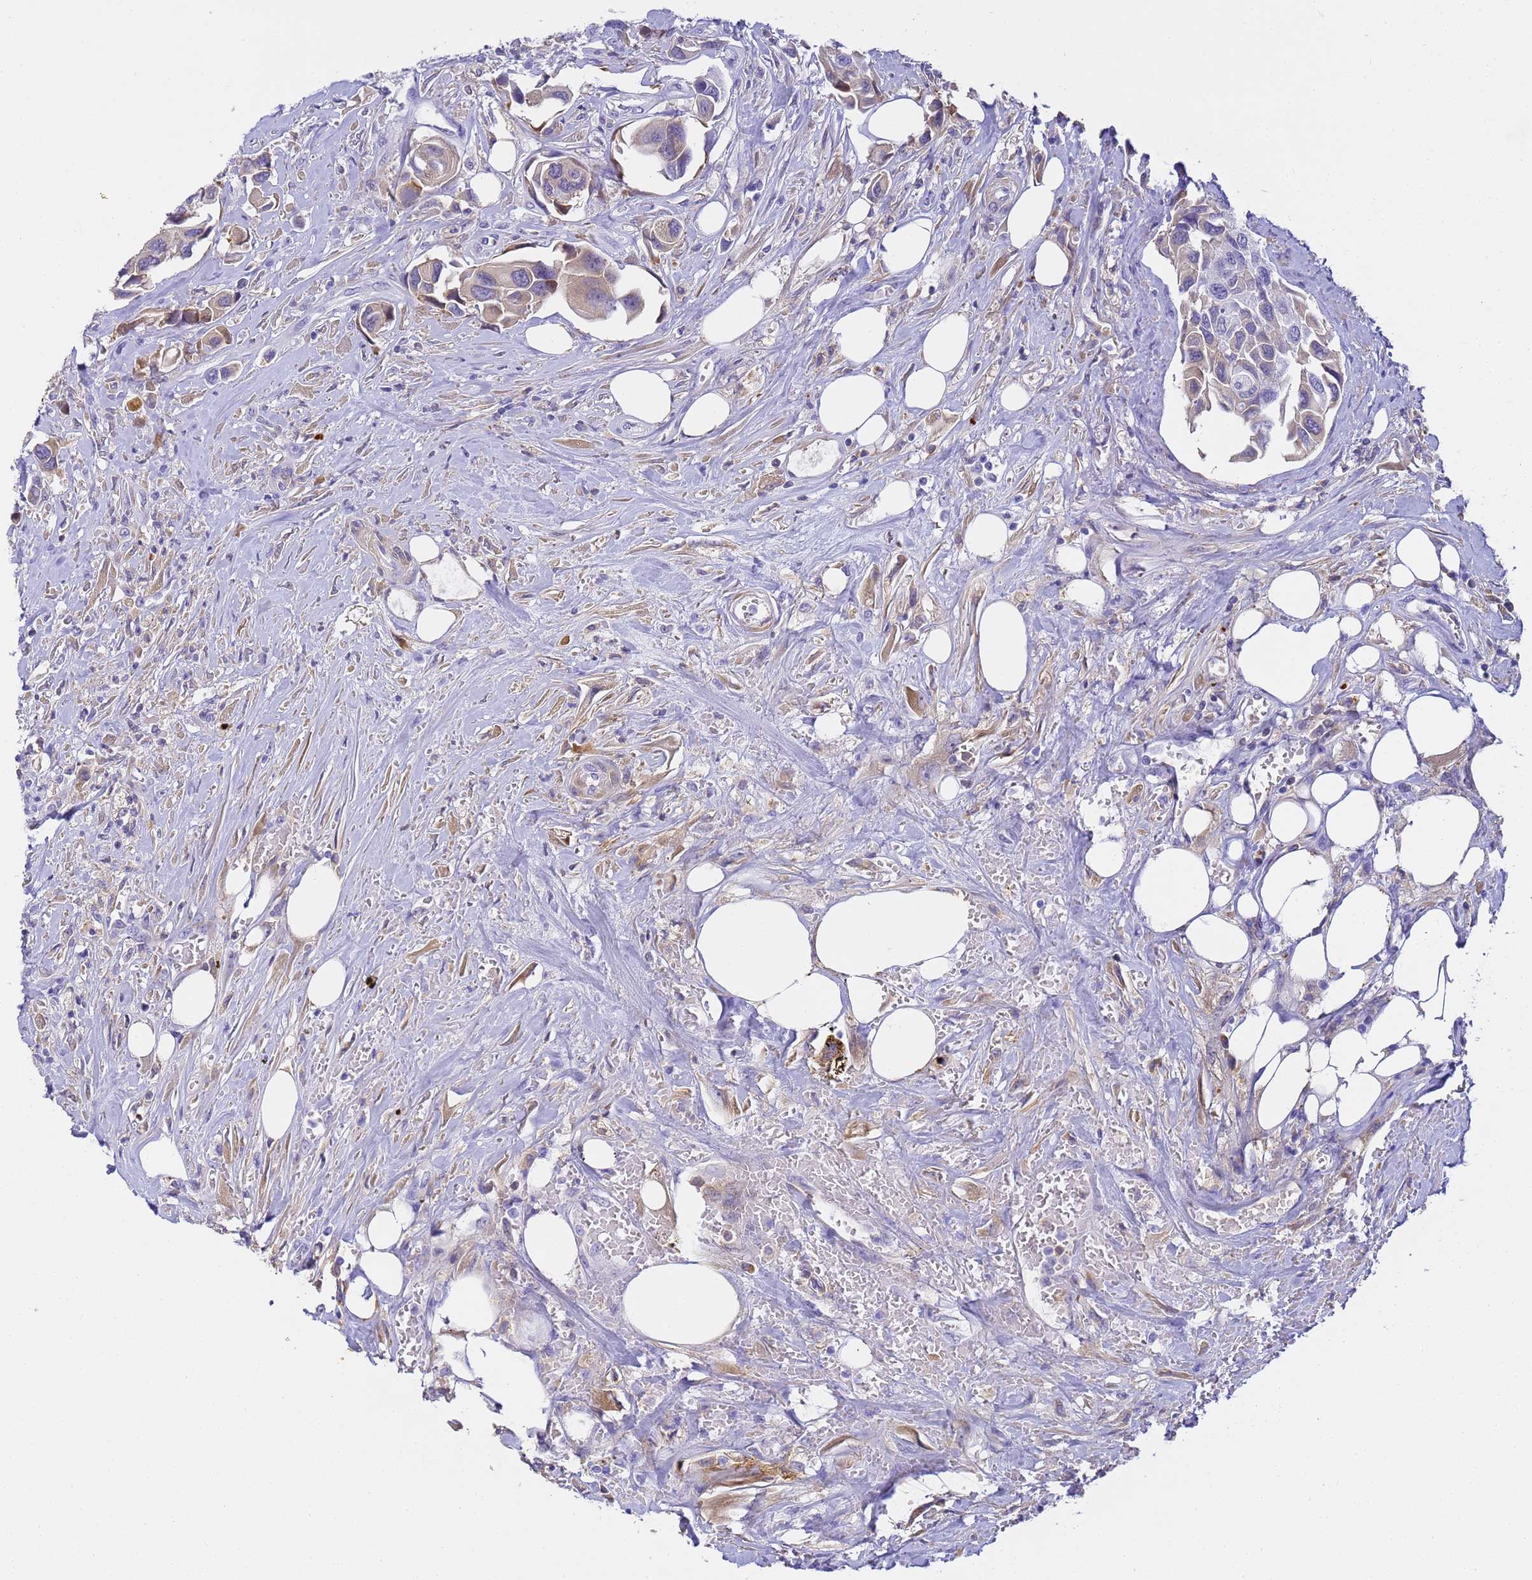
{"staining": {"intensity": "weak", "quantity": "<25%", "location": "cytoplasmic/membranous"}, "tissue": "urothelial cancer", "cell_type": "Tumor cells", "image_type": "cancer", "snomed": [{"axis": "morphology", "description": "Urothelial carcinoma, High grade"}, {"axis": "topography", "description": "Urinary bladder"}], "caption": "Protein analysis of high-grade urothelial carcinoma displays no significant staining in tumor cells. The staining was performed using DAB to visualize the protein expression in brown, while the nuclei were stained in blue with hematoxylin (Magnification: 20x).", "gene": "CFHR2", "patient": {"sex": "male", "age": 74}}